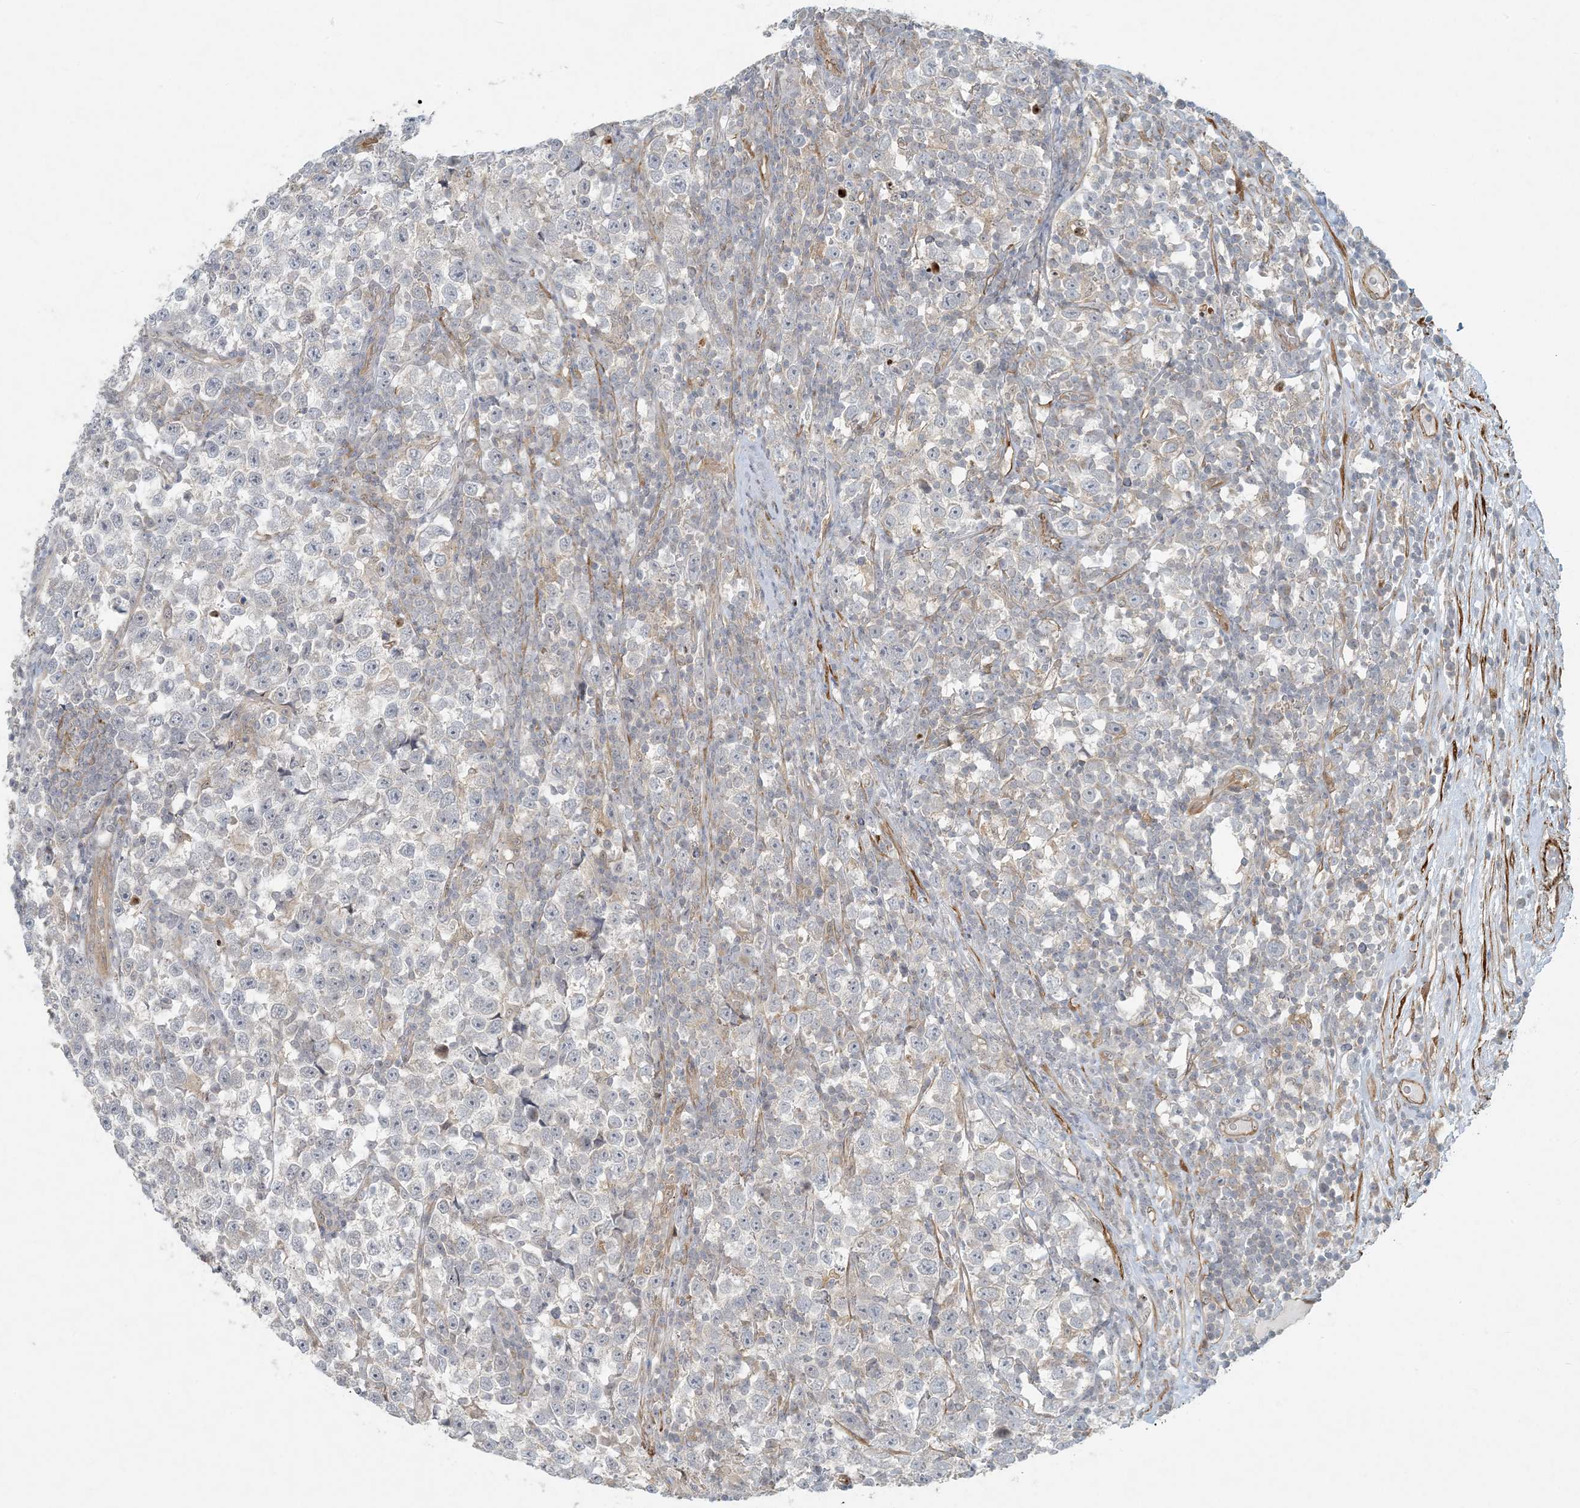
{"staining": {"intensity": "negative", "quantity": "none", "location": "none"}, "tissue": "testis cancer", "cell_type": "Tumor cells", "image_type": "cancer", "snomed": [{"axis": "morphology", "description": "Normal tissue, NOS"}, {"axis": "morphology", "description": "Seminoma, NOS"}, {"axis": "topography", "description": "Testis"}], "caption": "Immunohistochemistry micrograph of seminoma (testis) stained for a protein (brown), which reveals no positivity in tumor cells.", "gene": "BCORL1", "patient": {"sex": "male", "age": 43}}